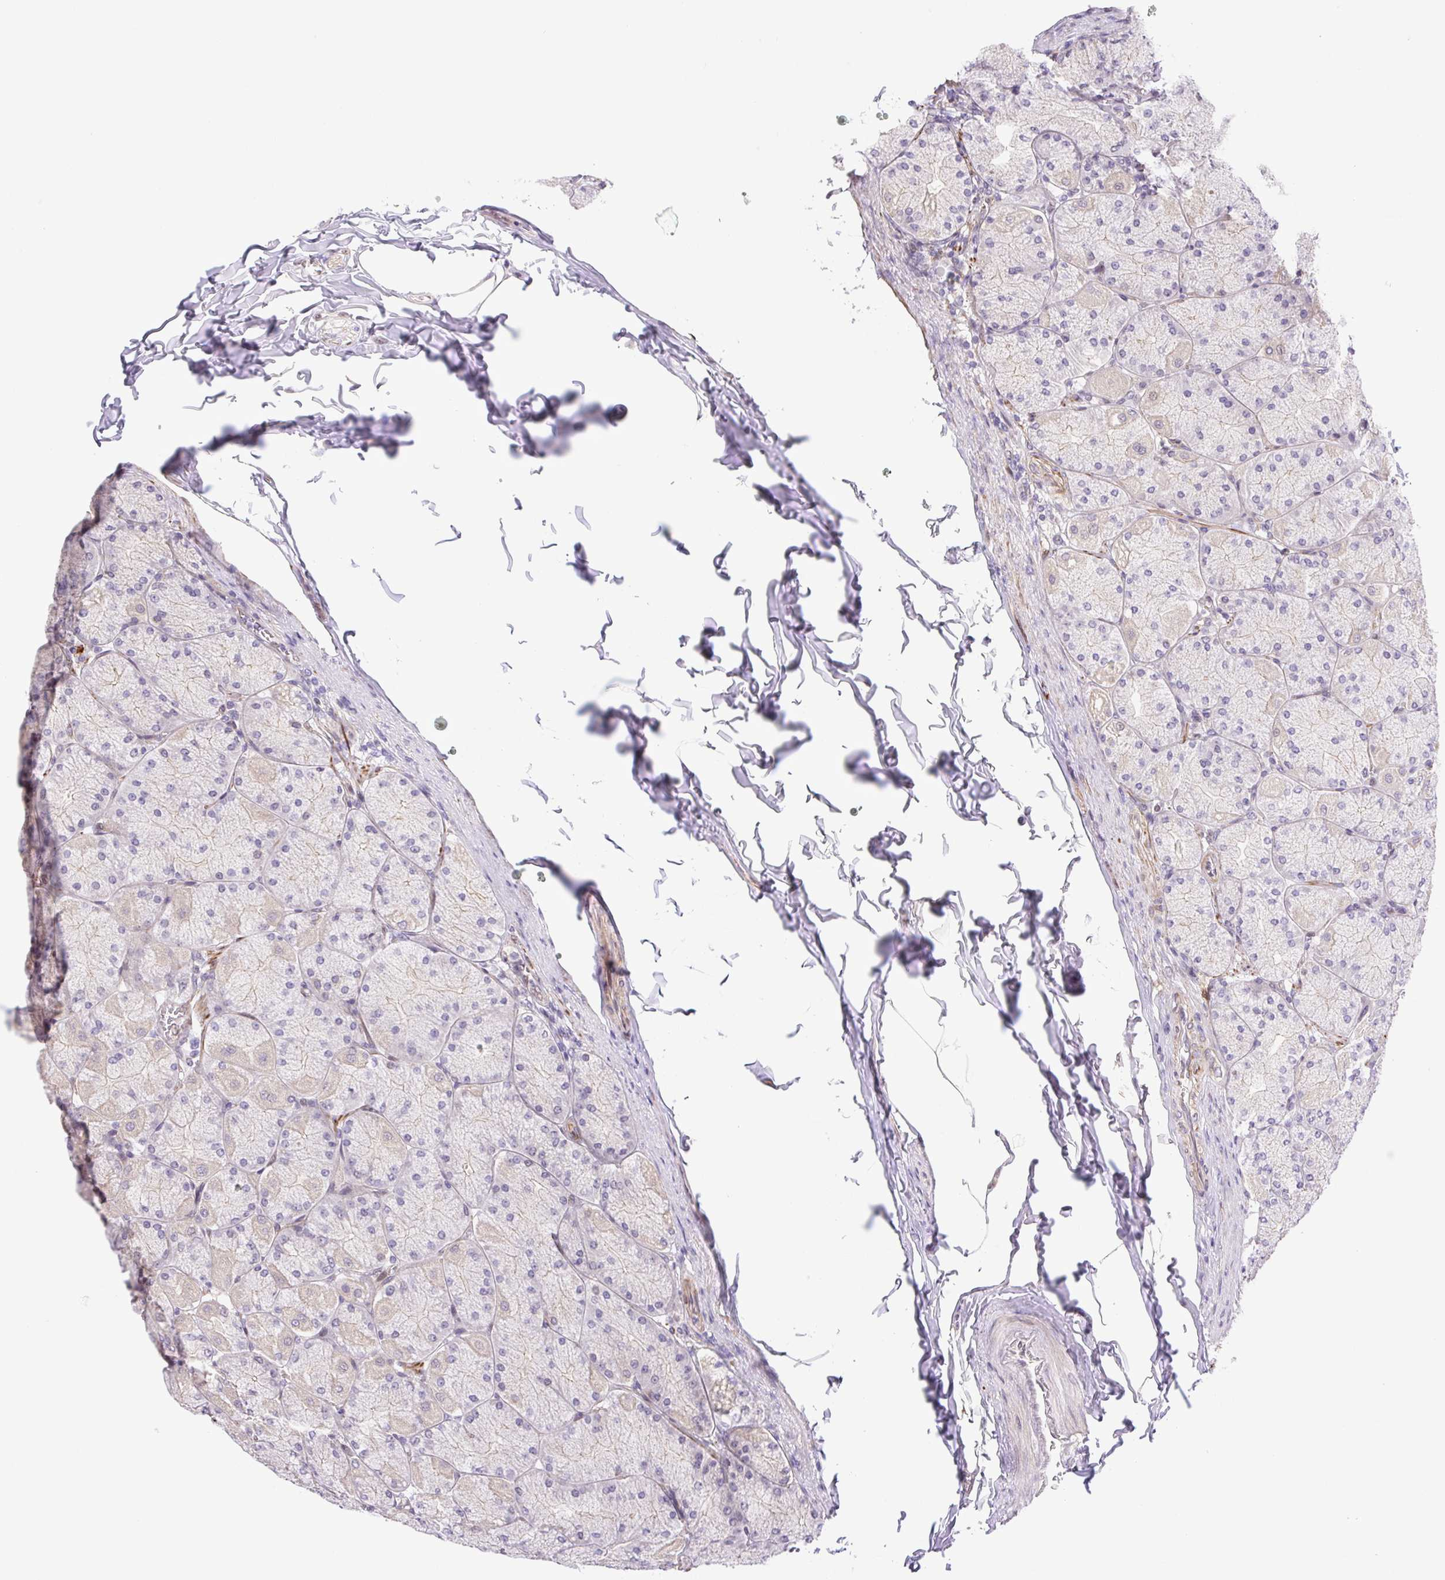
{"staining": {"intensity": "weak", "quantity": "25%-75%", "location": "cytoplasmic/membranous"}, "tissue": "stomach", "cell_type": "Glandular cells", "image_type": "normal", "snomed": [{"axis": "morphology", "description": "Normal tissue, NOS"}, {"axis": "topography", "description": "Stomach, upper"}], "caption": "IHC of unremarkable human stomach shows low levels of weak cytoplasmic/membranous staining in about 25%-75% of glandular cells.", "gene": "ERG", "patient": {"sex": "female", "age": 56}}